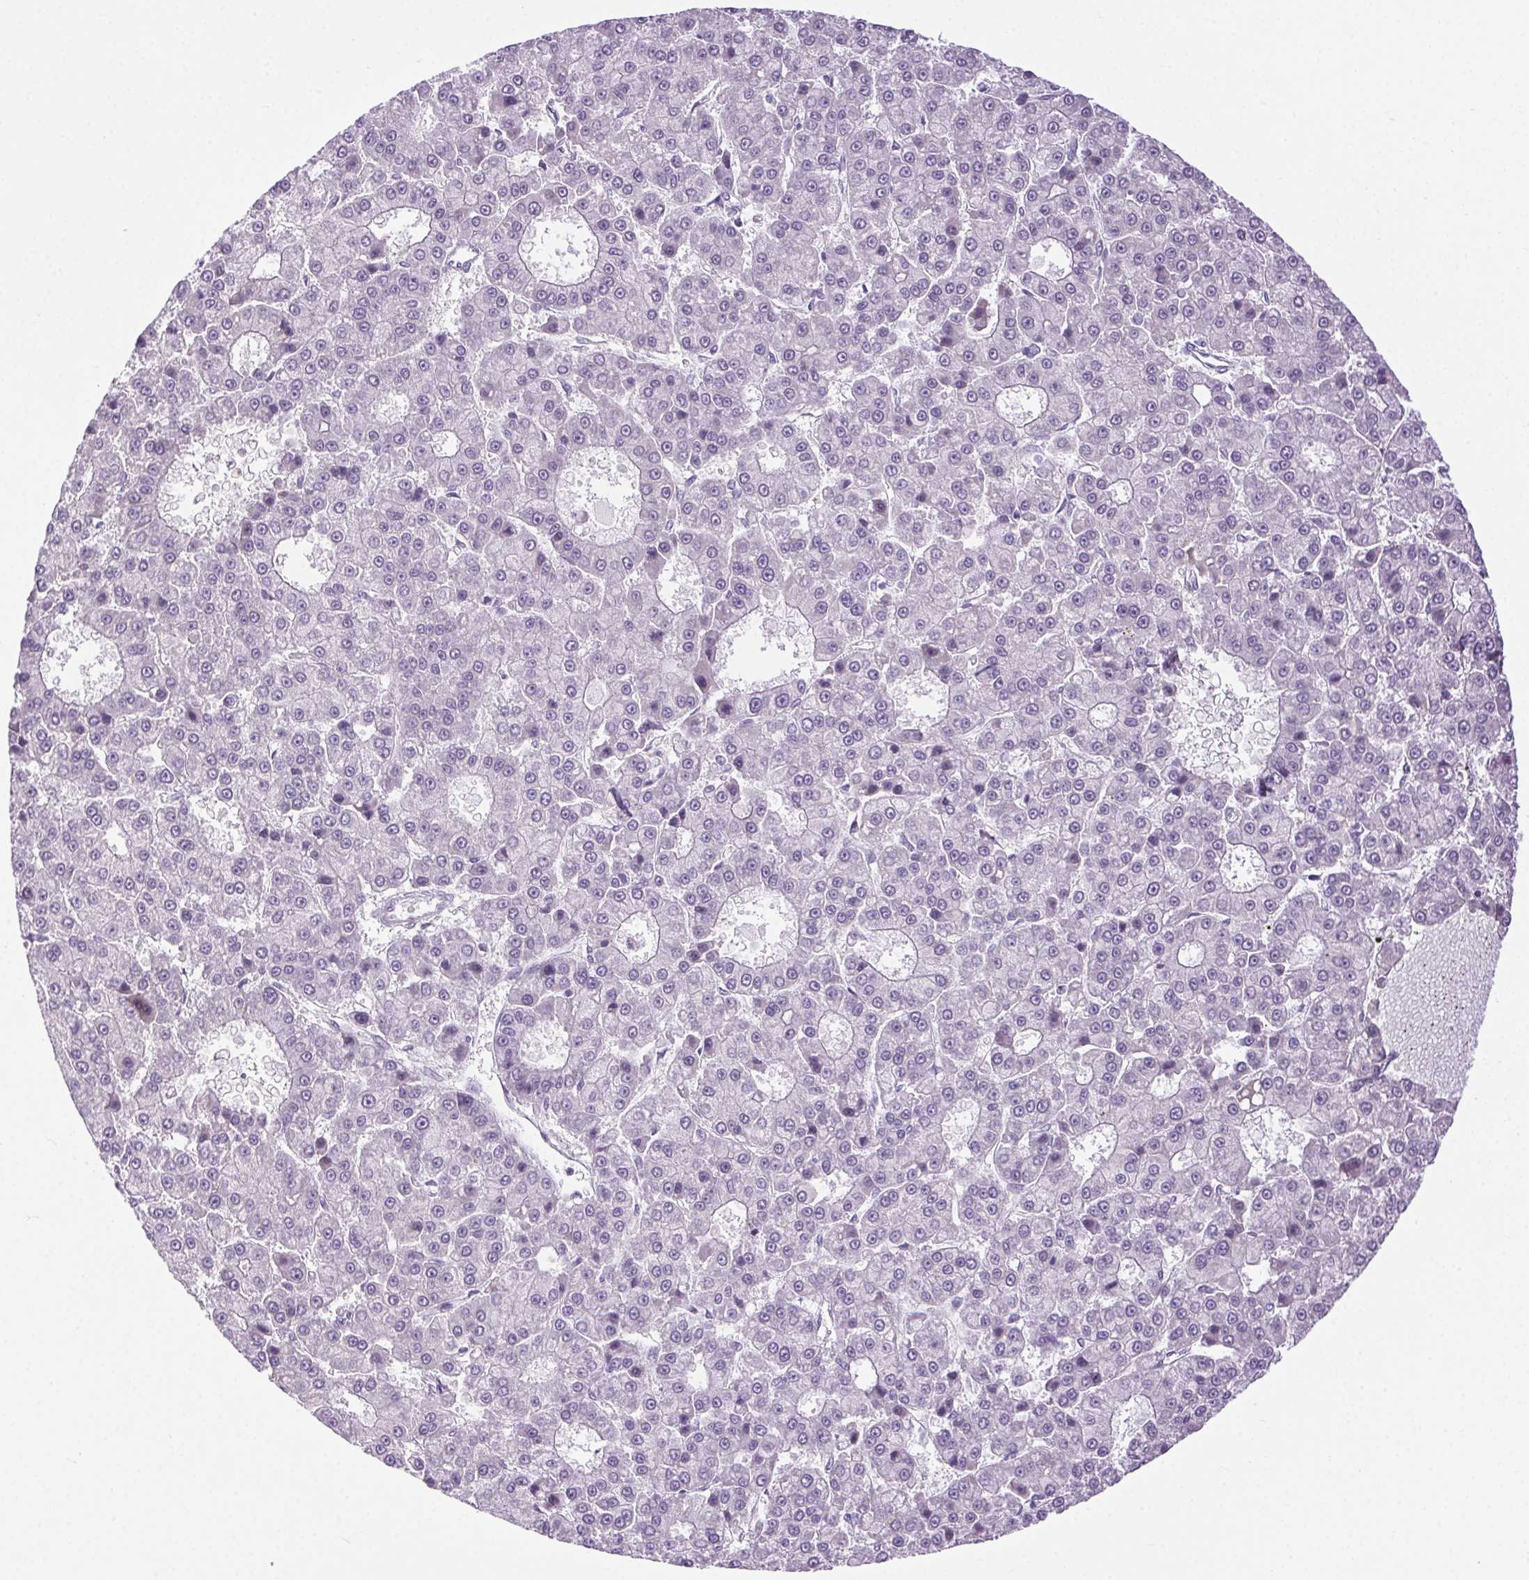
{"staining": {"intensity": "negative", "quantity": "none", "location": "none"}, "tissue": "liver cancer", "cell_type": "Tumor cells", "image_type": "cancer", "snomed": [{"axis": "morphology", "description": "Carcinoma, Hepatocellular, NOS"}, {"axis": "topography", "description": "Liver"}], "caption": "Immunohistochemical staining of hepatocellular carcinoma (liver) shows no significant positivity in tumor cells.", "gene": "SYT11", "patient": {"sex": "male", "age": 70}}